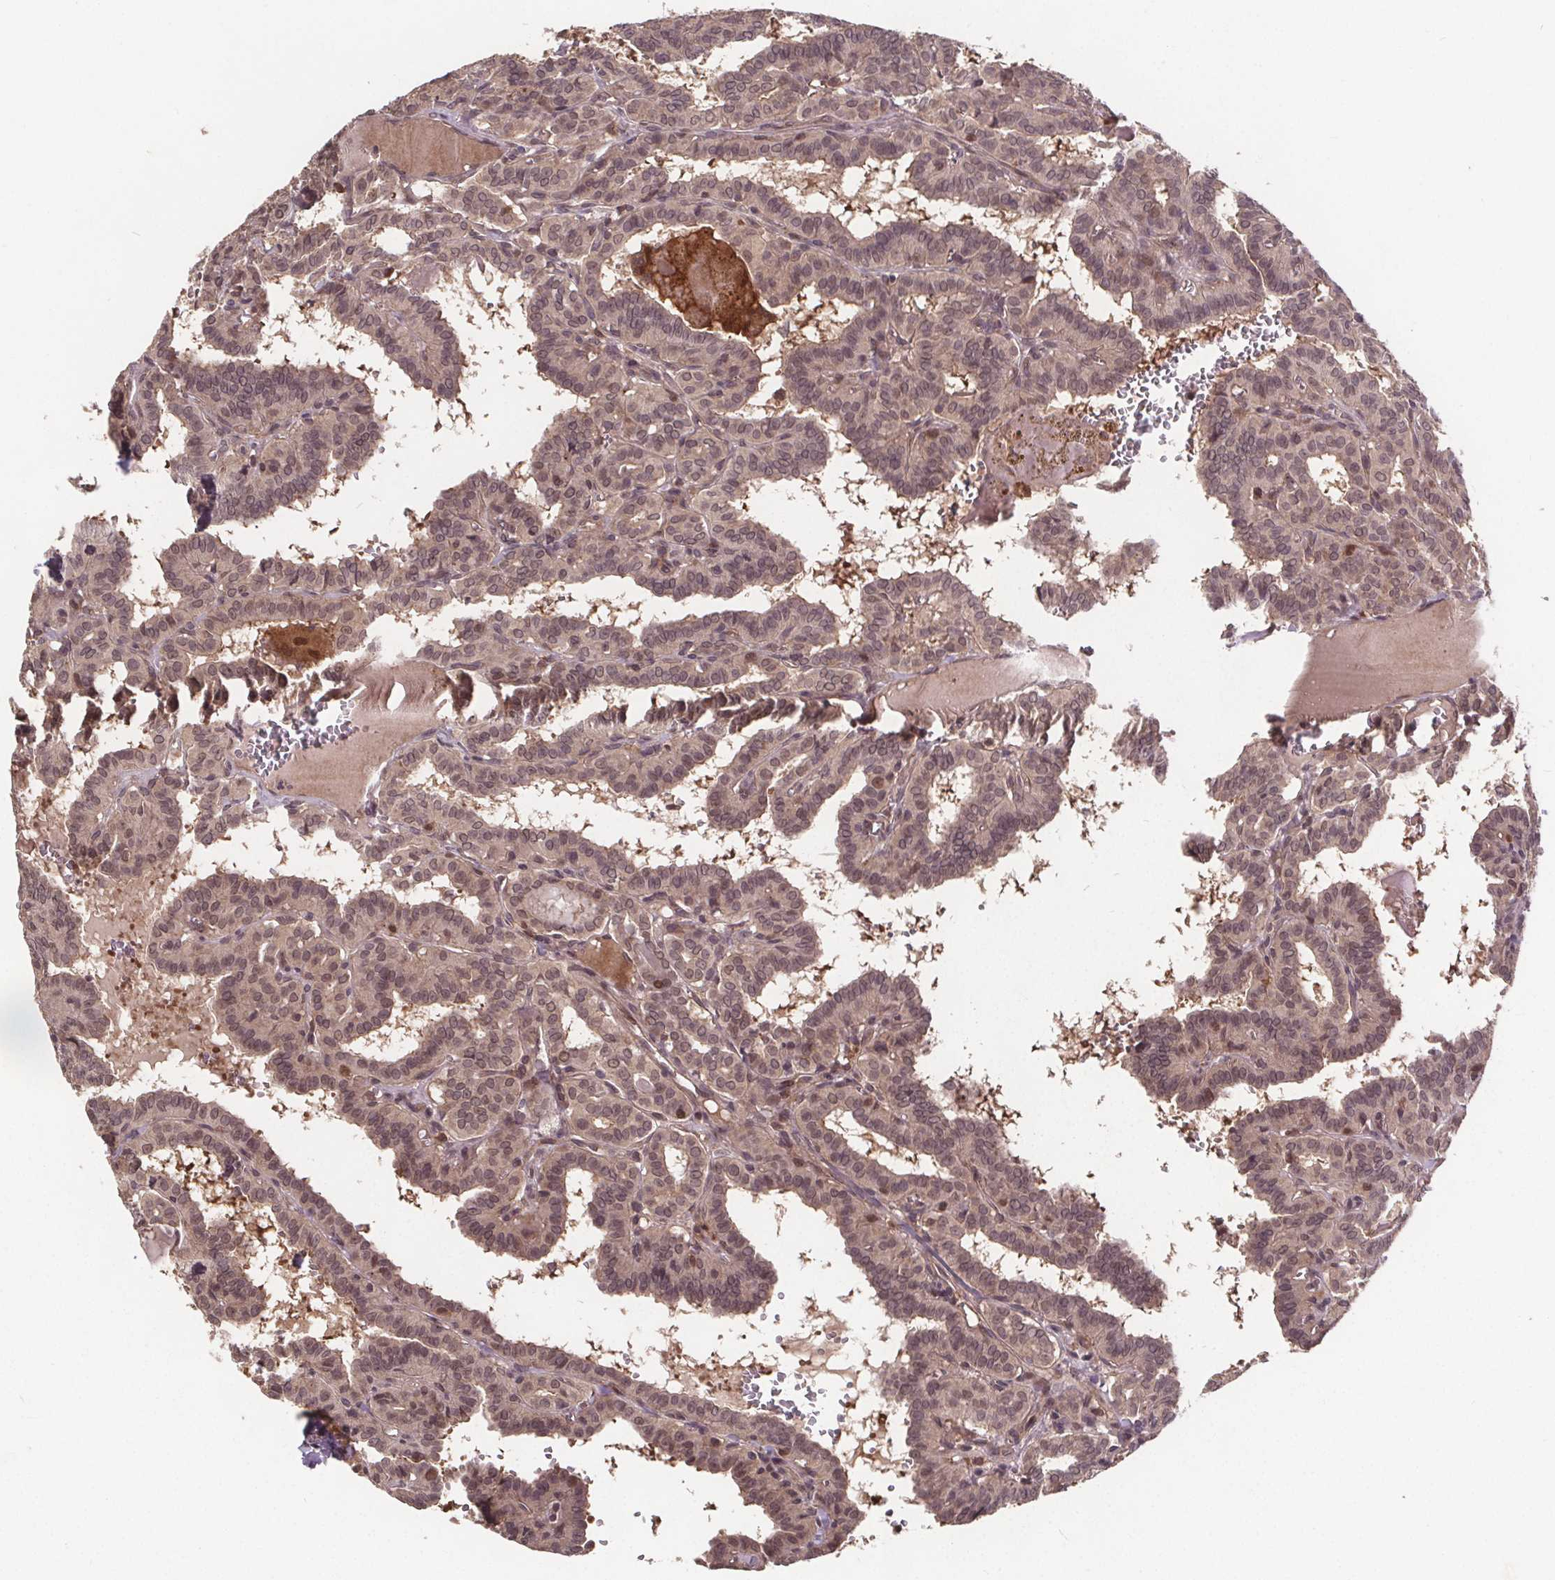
{"staining": {"intensity": "weak", "quantity": "<25%", "location": "nuclear"}, "tissue": "thyroid cancer", "cell_type": "Tumor cells", "image_type": "cancer", "snomed": [{"axis": "morphology", "description": "Papillary adenocarcinoma, NOS"}, {"axis": "topography", "description": "Thyroid gland"}], "caption": "The micrograph displays no staining of tumor cells in thyroid cancer (papillary adenocarcinoma). Nuclei are stained in blue.", "gene": "USP9X", "patient": {"sex": "female", "age": 21}}